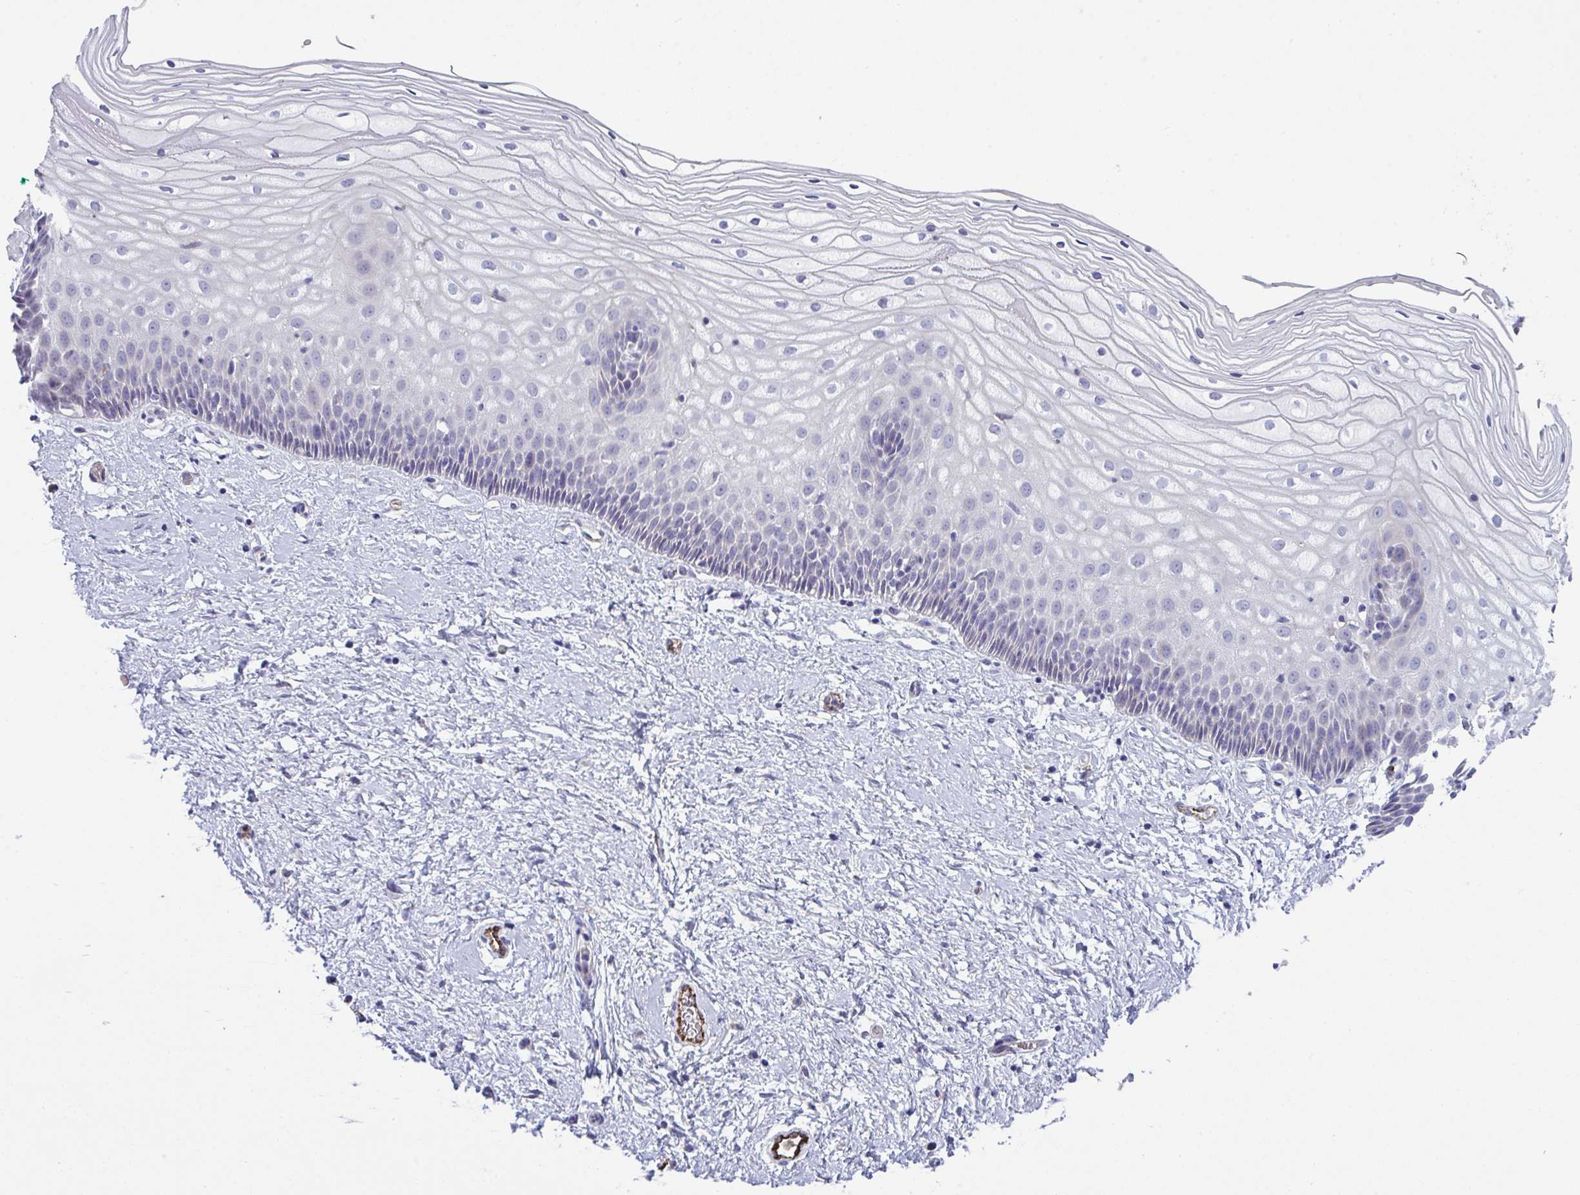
{"staining": {"intensity": "negative", "quantity": "none", "location": "none"}, "tissue": "cervix", "cell_type": "Glandular cells", "image_type": "normal", "snomed": [{"axis": "morphology", "description": "Normal tissue, NOS"}, {"axis": "topography", "description": "Cervix"}], "caption": "Glandular cells show no significant protein positivity in normal cervix.", "gene": "TOR1AIP2", "patient": {"sex": "female", "age": 36}}